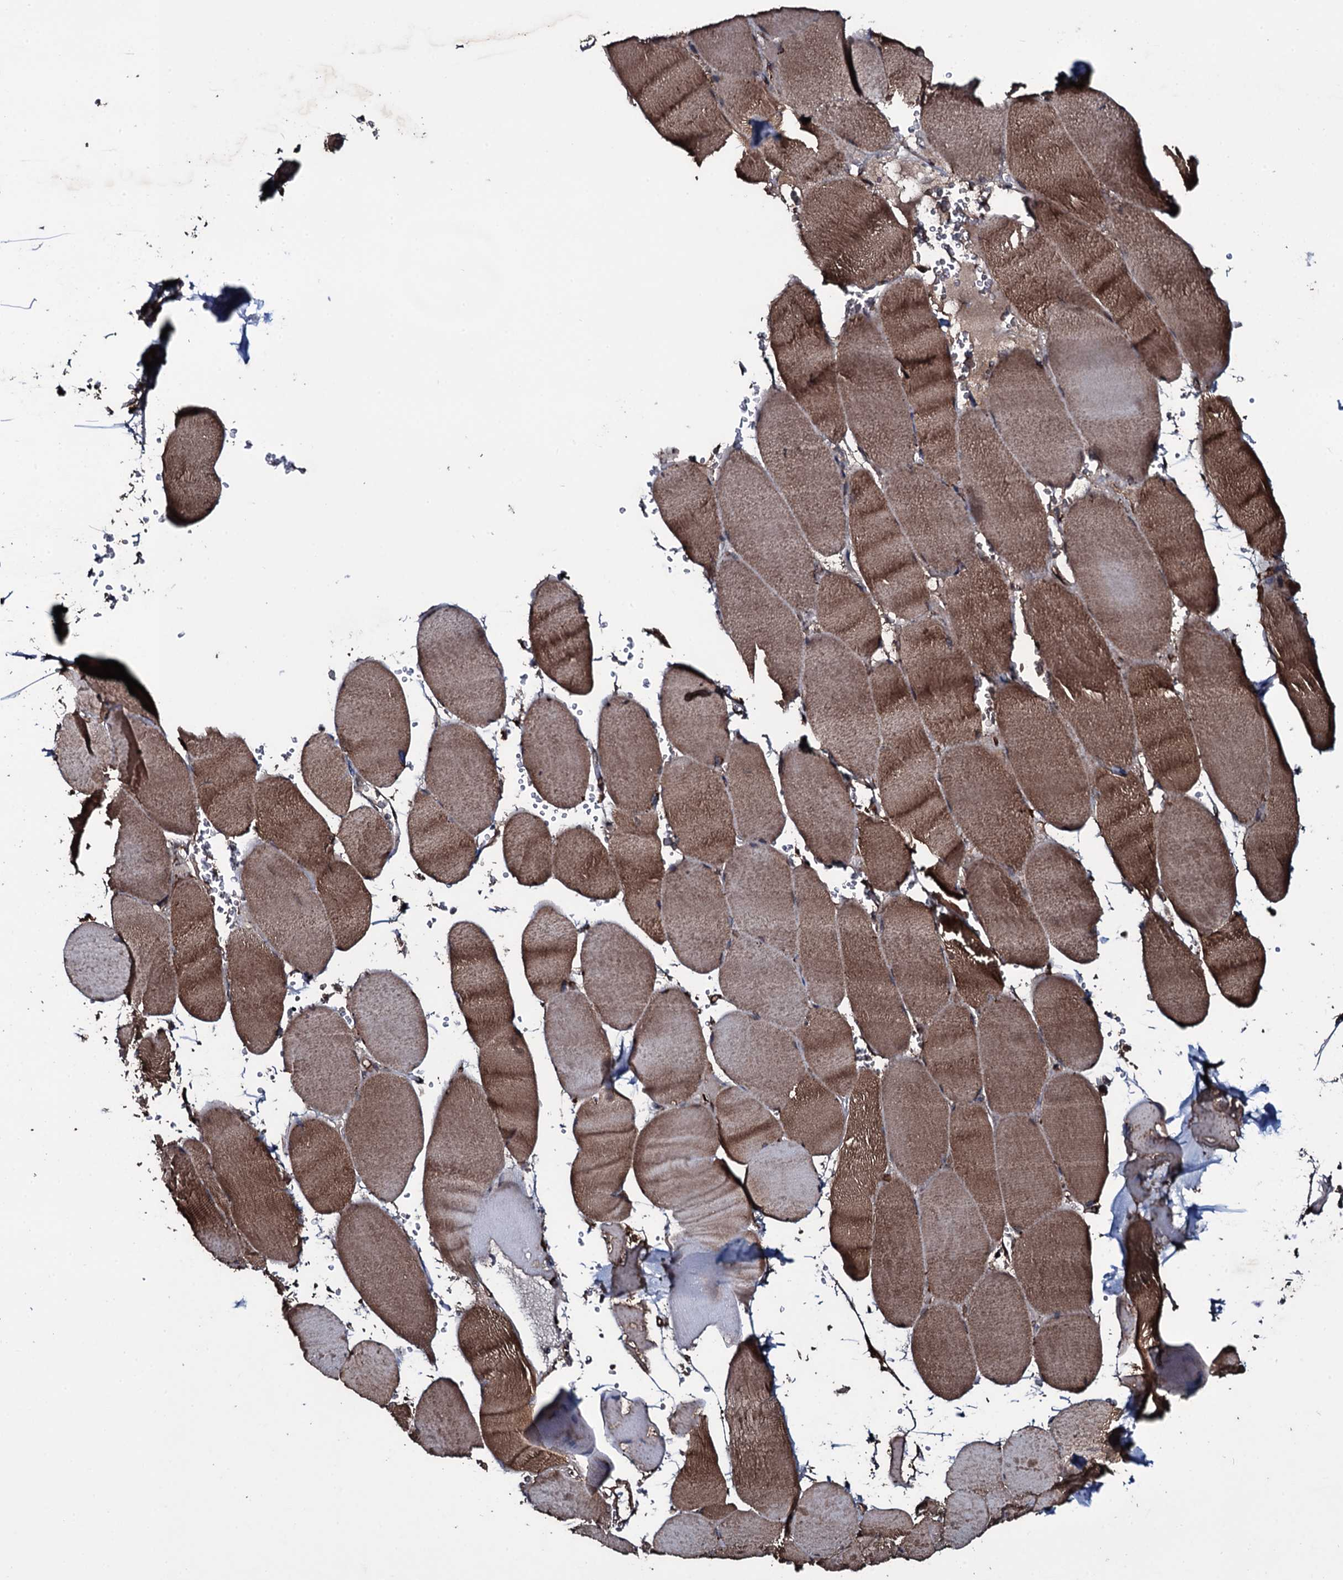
{"staining": {"intensity": "moderate", "quantity": ">75%", "location": "cytoplasmic/membranous"}, "tissue": "skeletal muscle", "cell_type": "Myocytes", "image_type": "normal", "snomed": [{"axis": "morphology", "description": "Normal tissue, NOS"}, {"axis": "topography", "description": "Skeletal muscle"}, {"axis": "topography", "description": "Head-Neck"}], "caption": "Immunohistochemistry (IHC) (DAB) staining of unremarkable human skeletal muscle shows moderate cytoplasmic/membranous protein positivity in approximately >75% of myocytes. Nuclei are stained in blue.", "gene": "MRPS31", "patient": {"sex": "male", "age": 66}}